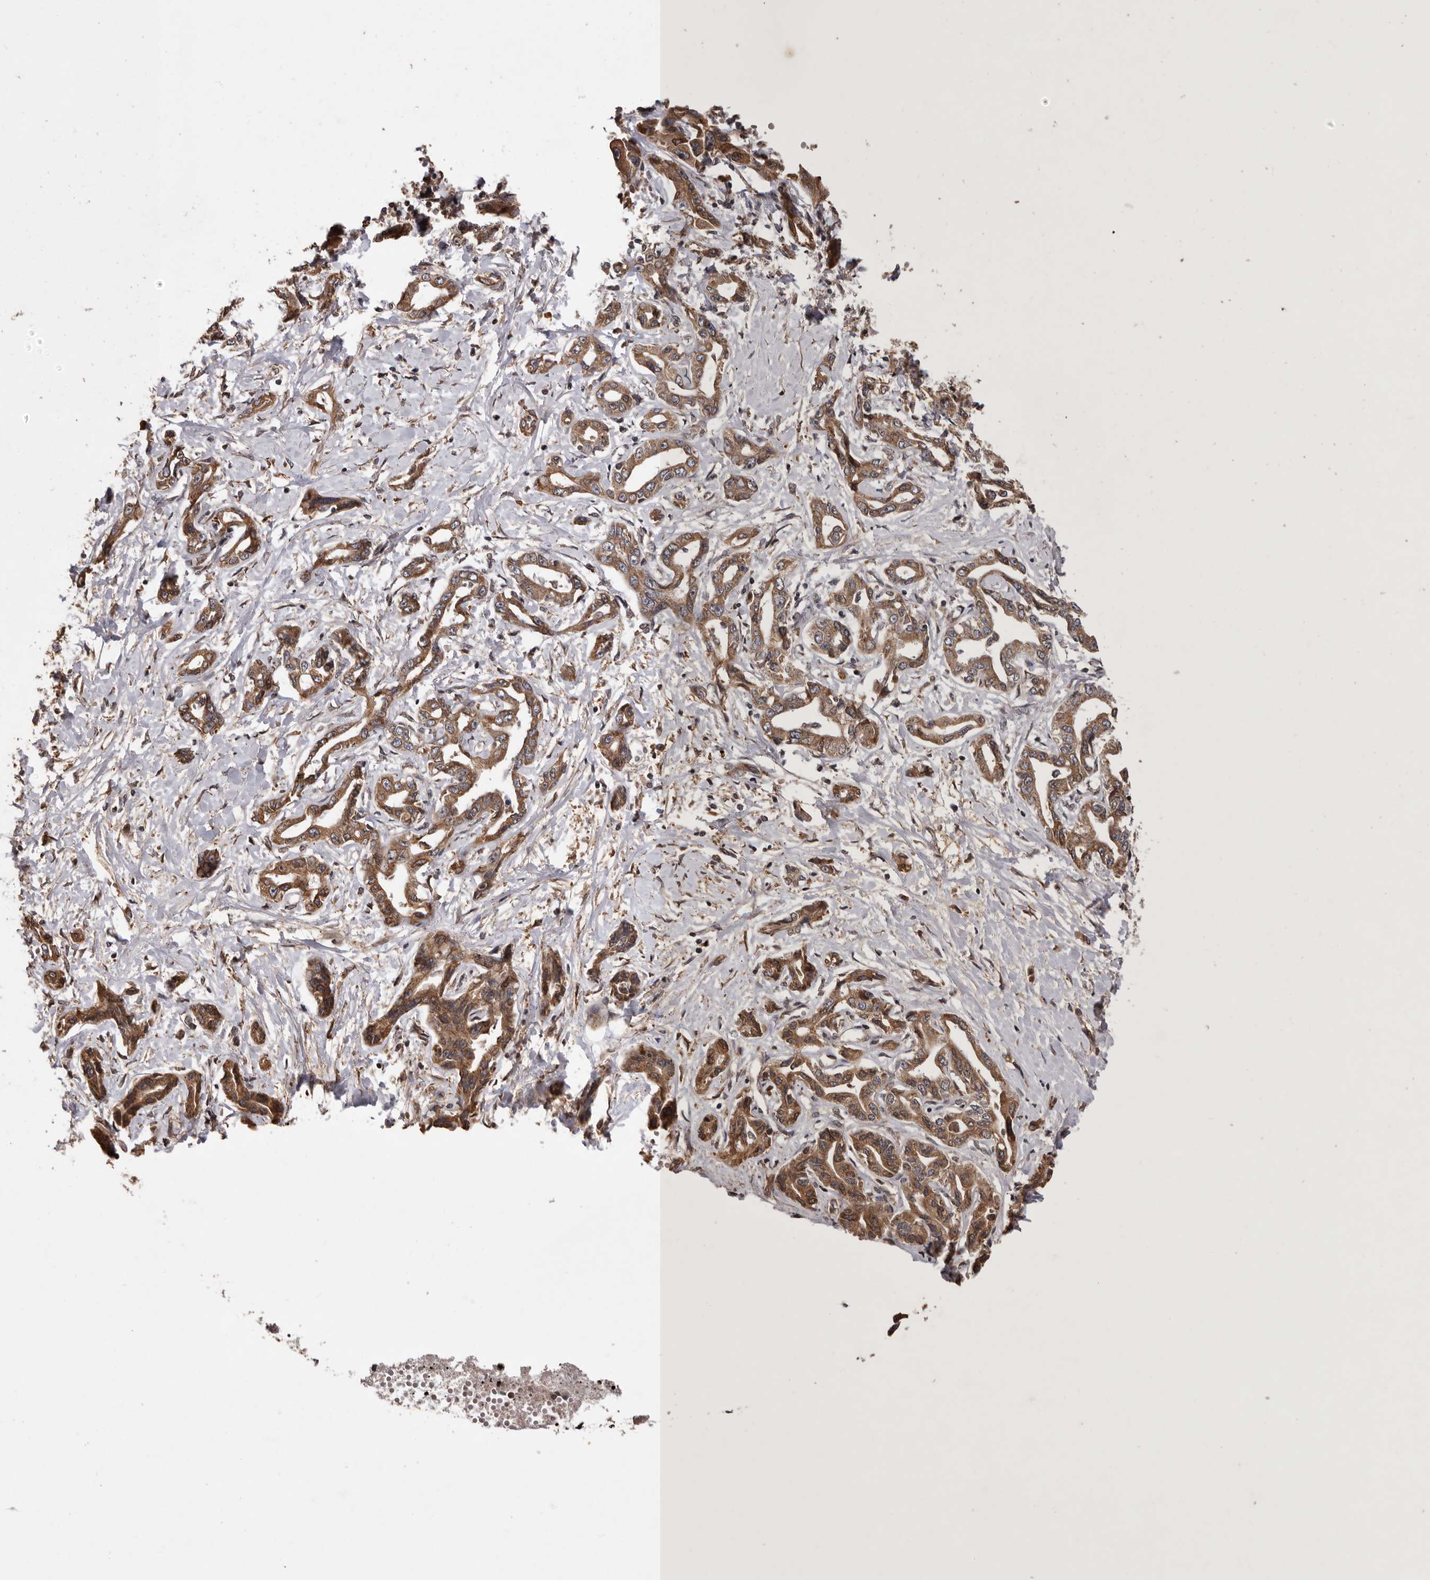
{"staining": {"intensity": "moderate", "quantity": ">75%", "location": "cytoplasmic/membranous"}, "tissue": "liver cancer", "cell_type": "Tumor cells", "image_type": "cancer", "snomed": [{"axis": "morphology", "description": "Cholangiocarcinoma"}, {"axis": "topography", "description": "Liver"}], "caption": "Liver cancer (cholangiocarcinoma) stained with immunohistochemistry (IHC) exhibits moderate cytoplasmic/membranous expression in approximately >75% of tumor cells. (DAB = brown stain, brightfield microscopy at high magnification).", "gene": "GADD45B", "patient": {"sex": "male", "age": 59}}